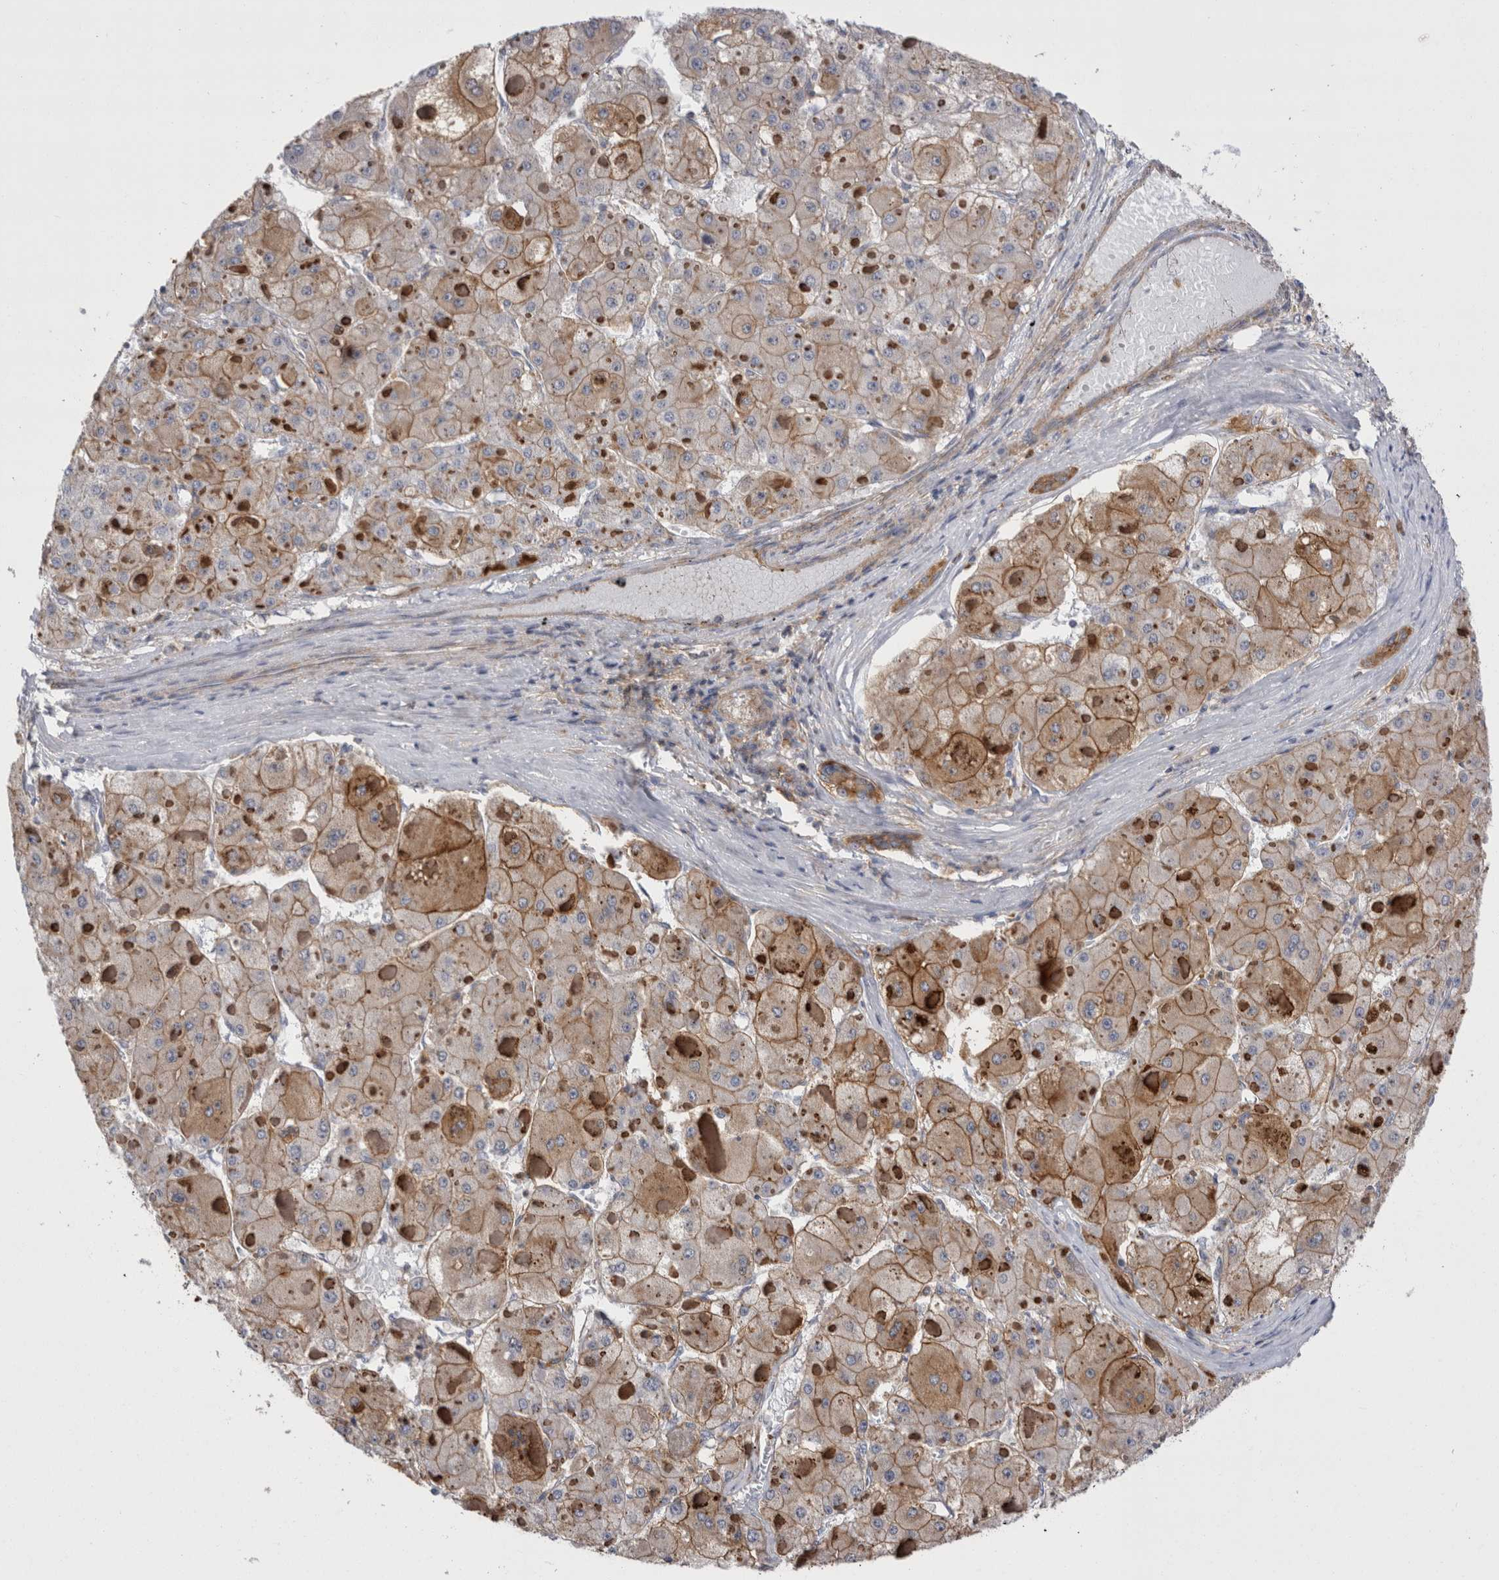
{"staining": {"intensity": "moderate", "quantity": ">75%", "location": "cytoplasmic/membranous"}, "tissue": "liver cancer", "cell_type": "Tumor cells", "image_type": "cancer", "snomed": [{"axis": "morphology", "description": "Carcinoma, Hepatocellular, NOS"}, {"axis": "topography", "description": "Liver"}], "caption": "There is medium levels of moderate cytoplasmic/membranous positivity in tumor cells of hepatocellular carcinoma (liver), as demonstrated by immunohistochemical staining (brown color).", "gene": "RAB11FIP1", "patient": {"sex": "female", "age": 73}}